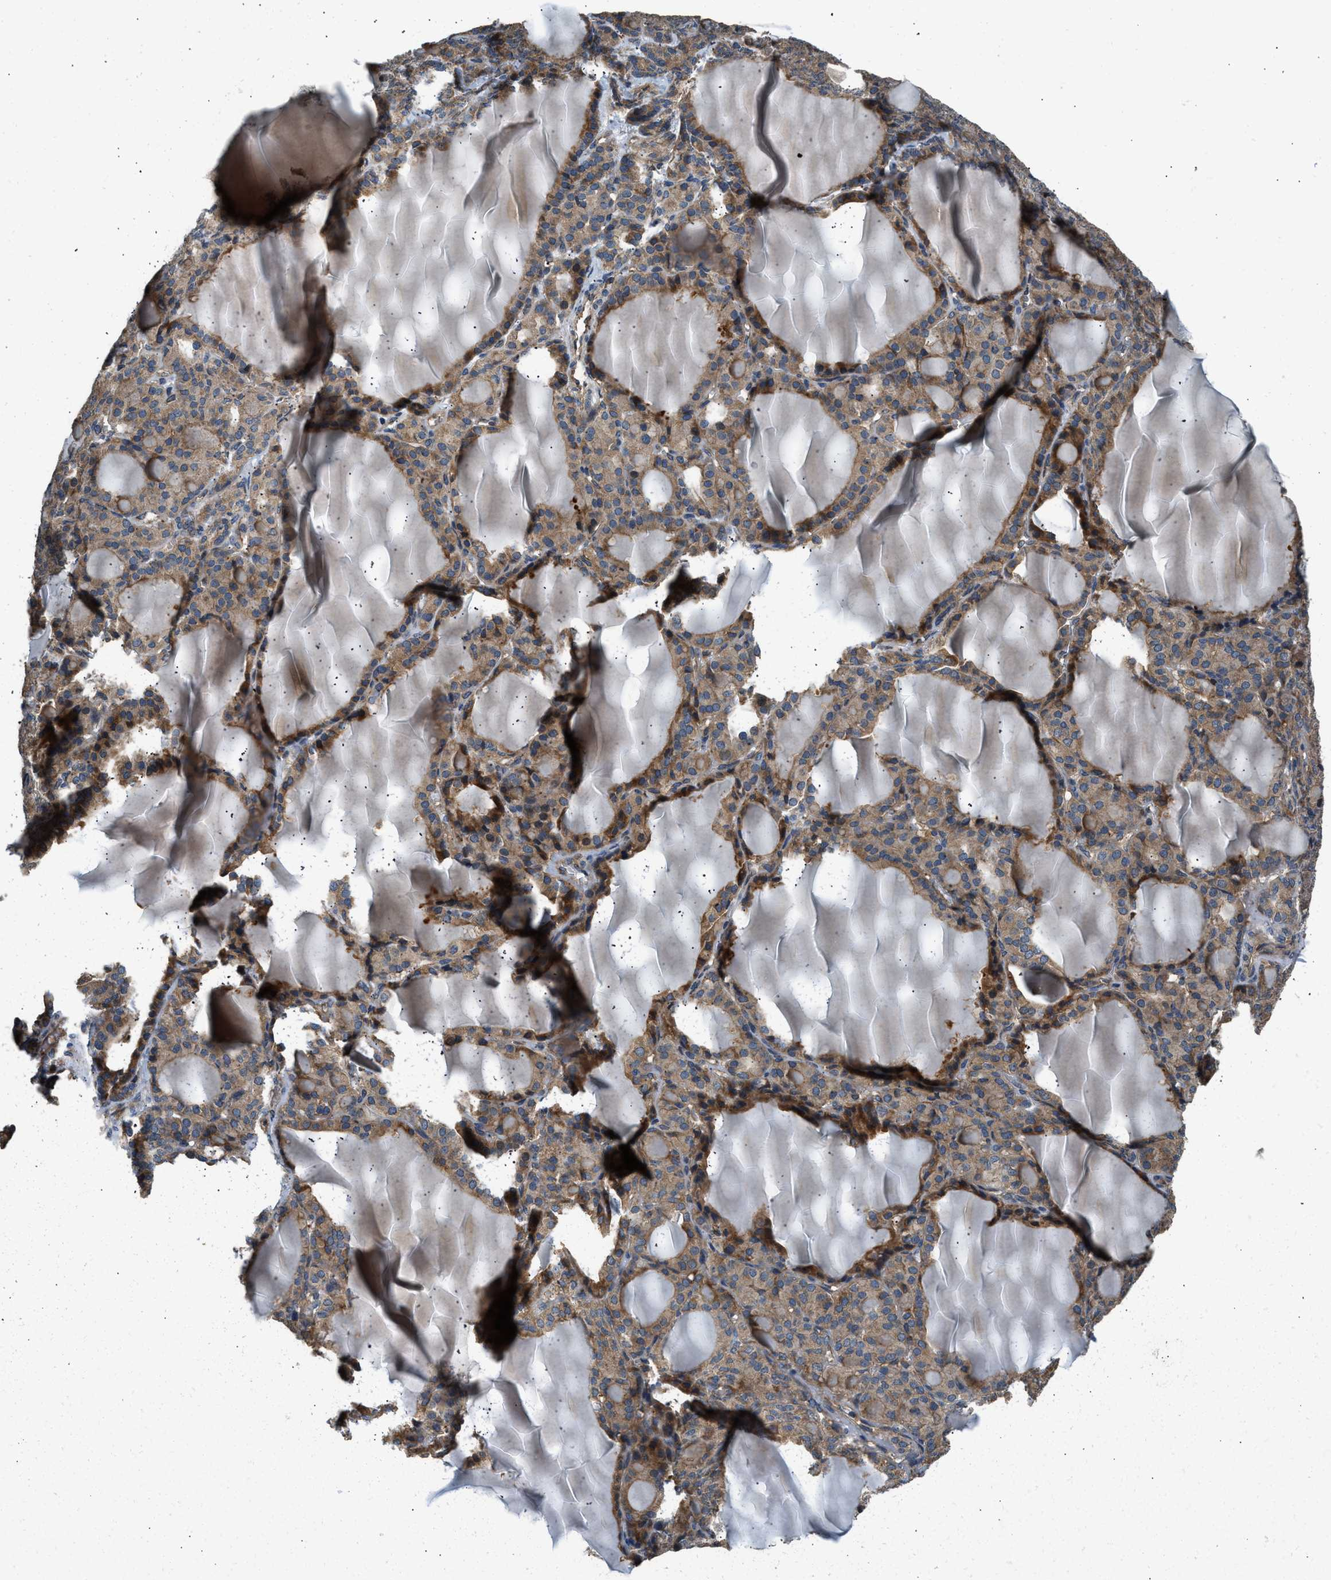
{"staining": {"intensity": "moderate", "quantity": ">75%", "location": "cytoplasmic/membranous"}, "tissue": "thyroid gland", "cell_type": "Glandular cells", "image_type": "normal", "snomed": [{"axis": "morphology", "description": "Normal tissue, NOS"}, {"axis": "topography", "description": "Thyroid gland"}], "caption": "IHC photomicrograph of benign thyroid gland: human thyroid gland stained using IHC demonstrates medium levels of moderate protein expression localized specifically in the cytoplasmic/membranous of glandular cells, appearing as a cytoplasmic/membranous brown color.", "gene": "IL3RA", "patient": {"sex": "female", "age": 28}}